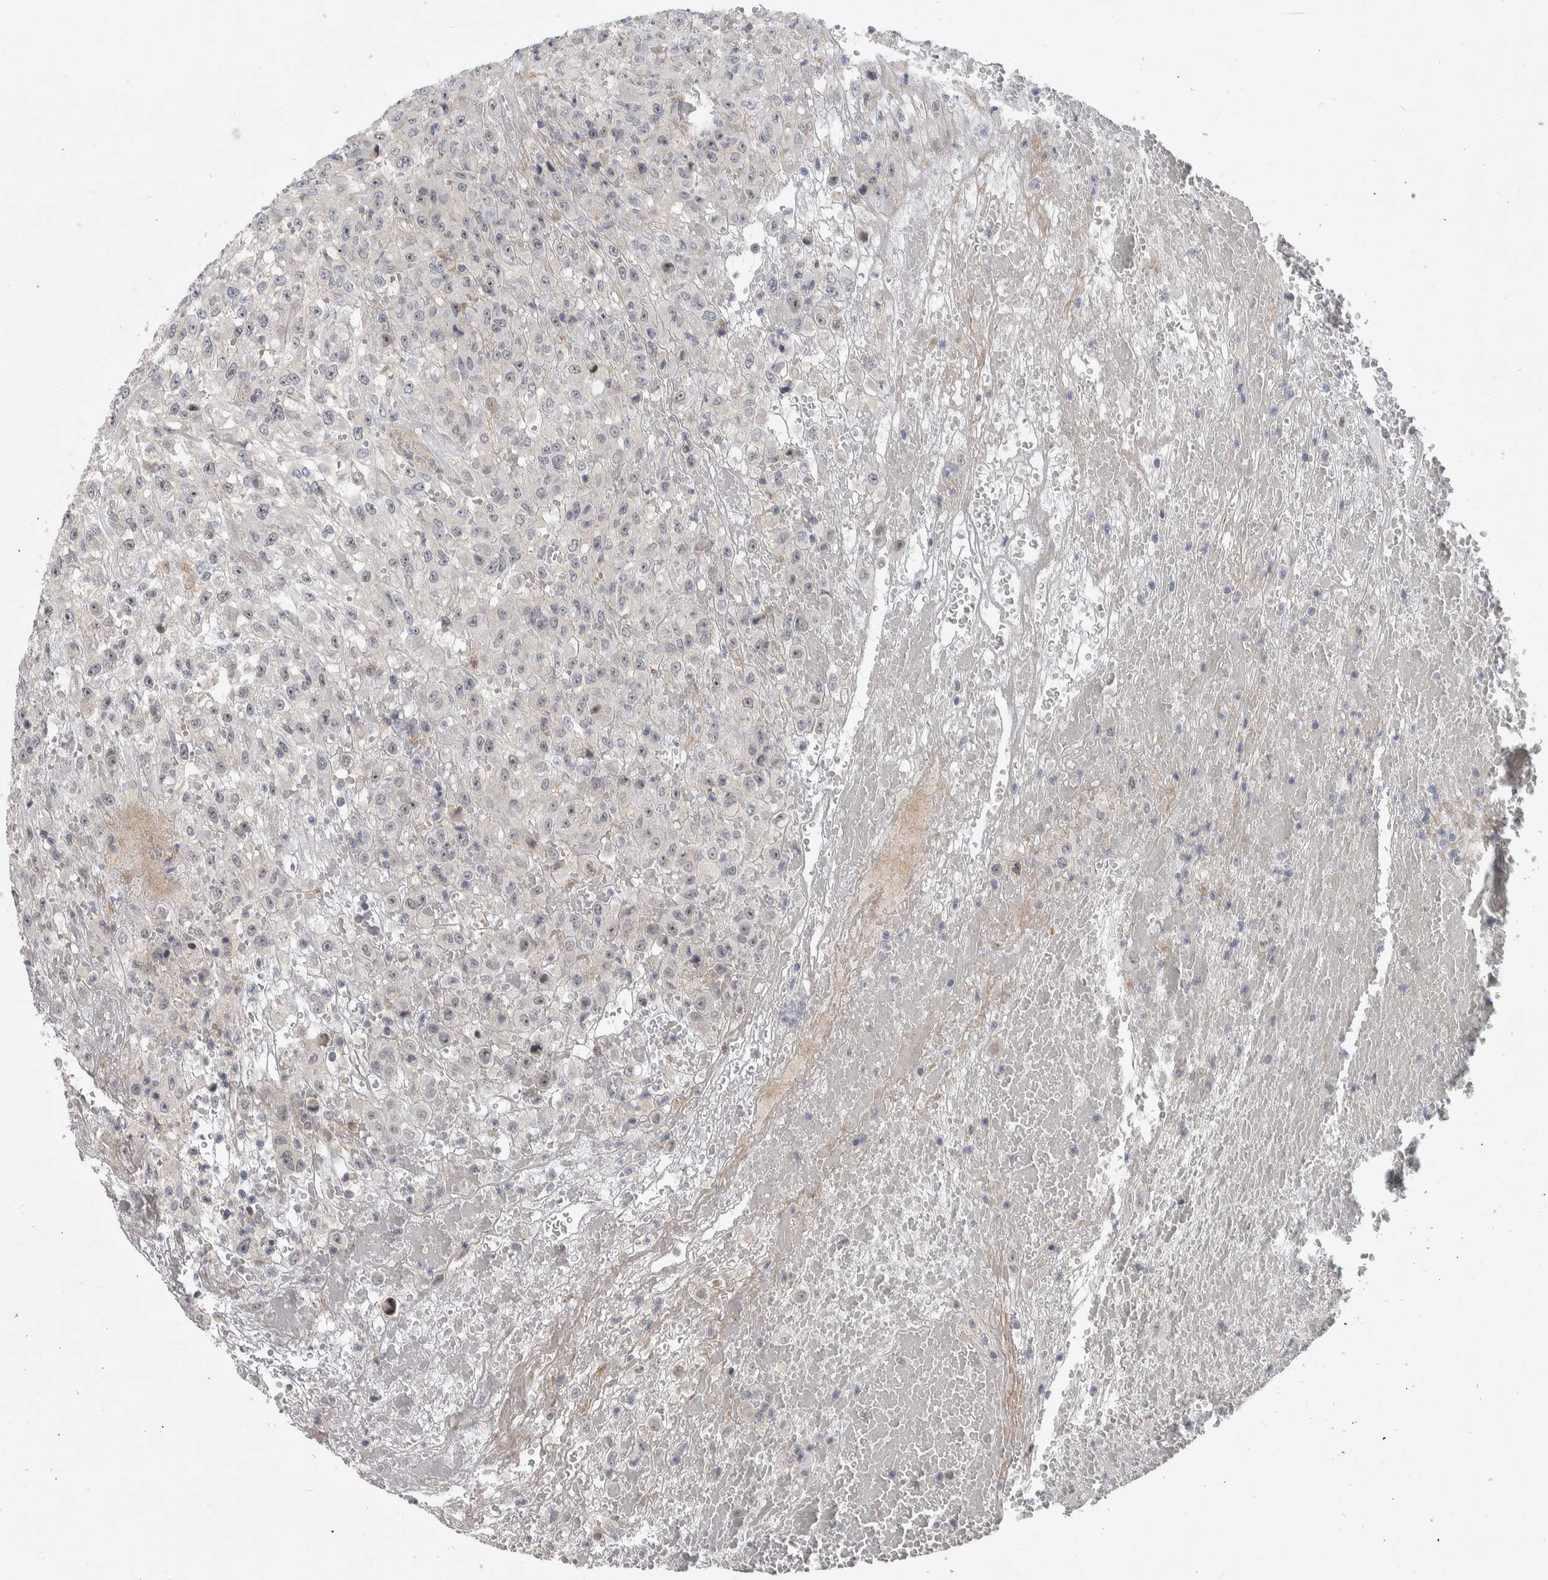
{"staining": {"intensity": "weak", "quantity": "25%-75%", "location": "nuclear"}, "tissue": "urothelial cancer", "cell_type": "Tumor cells", "image_type": "cancer", "snomed": [{"axis": "morphology", "description": "Urothelial carcinoma, High grade"}, {"axis": "topography", "description": "Urinary bladder"}], "caption": "Immunohistochemical staining of high-grade urothelial carcinoma reveals low levels of weak nuclear protein staining in approximately 25%-75% of tumor cells.", "gene": "MSL1", "patient": {"sex": "male", "age": 46}}